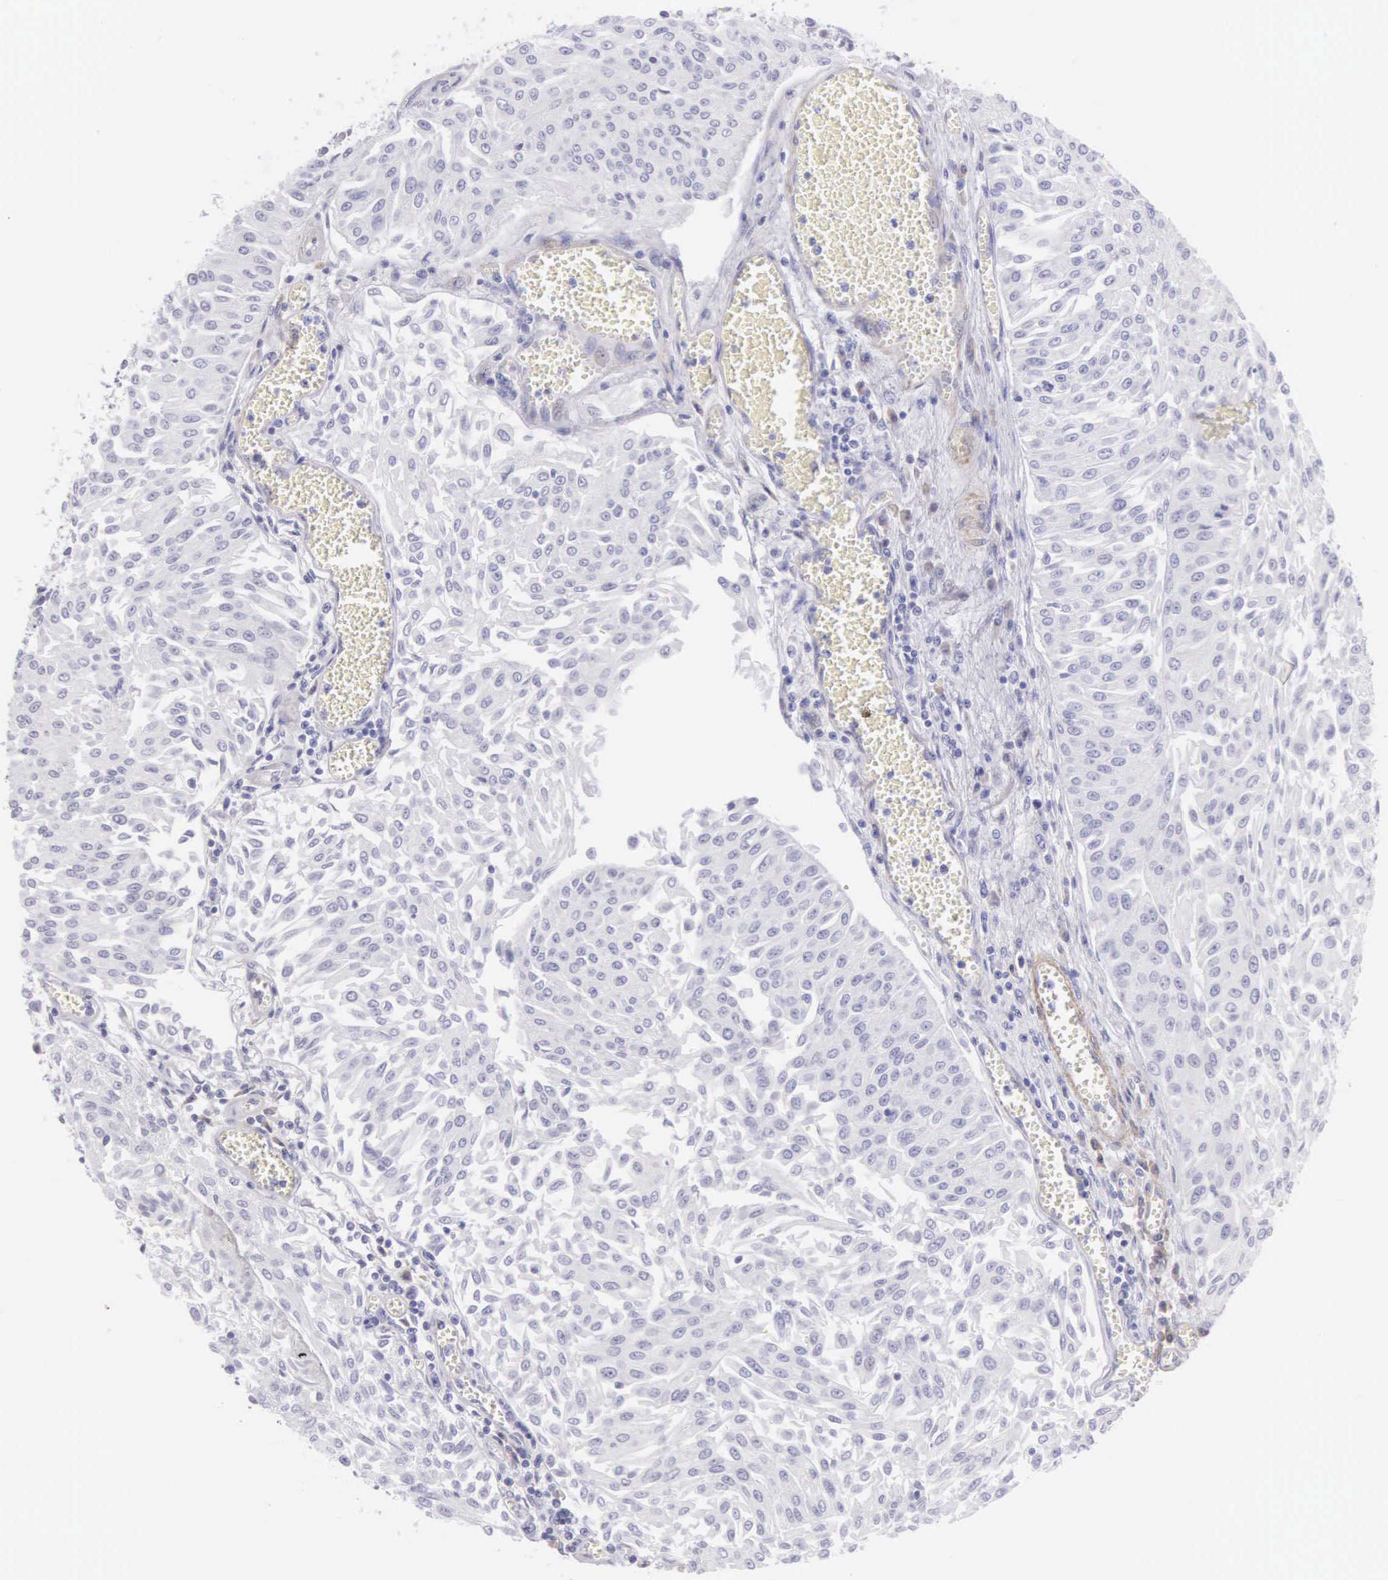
{"staining": {"intensity": "negative", "quantity": "none", "location": "none"}, "tissue": "urothelial cancer", "cell_type": "Tumor cells", "image_type": "cancer", "snomed": [{"axis": "morphology", "description": "Urothelial carcinoma, Low grade"}, {"axis": "topography", "description": "Urinary bladder"}], "caption": "High power microscopy photomicrograph of an immunohistochemistry histopathology image of low-grade urothelial carcinoma, revealing no significant positivity in tumor cells.", "gene": "ARFGAP3", "patient": {"sex": "male", "age": 86}}